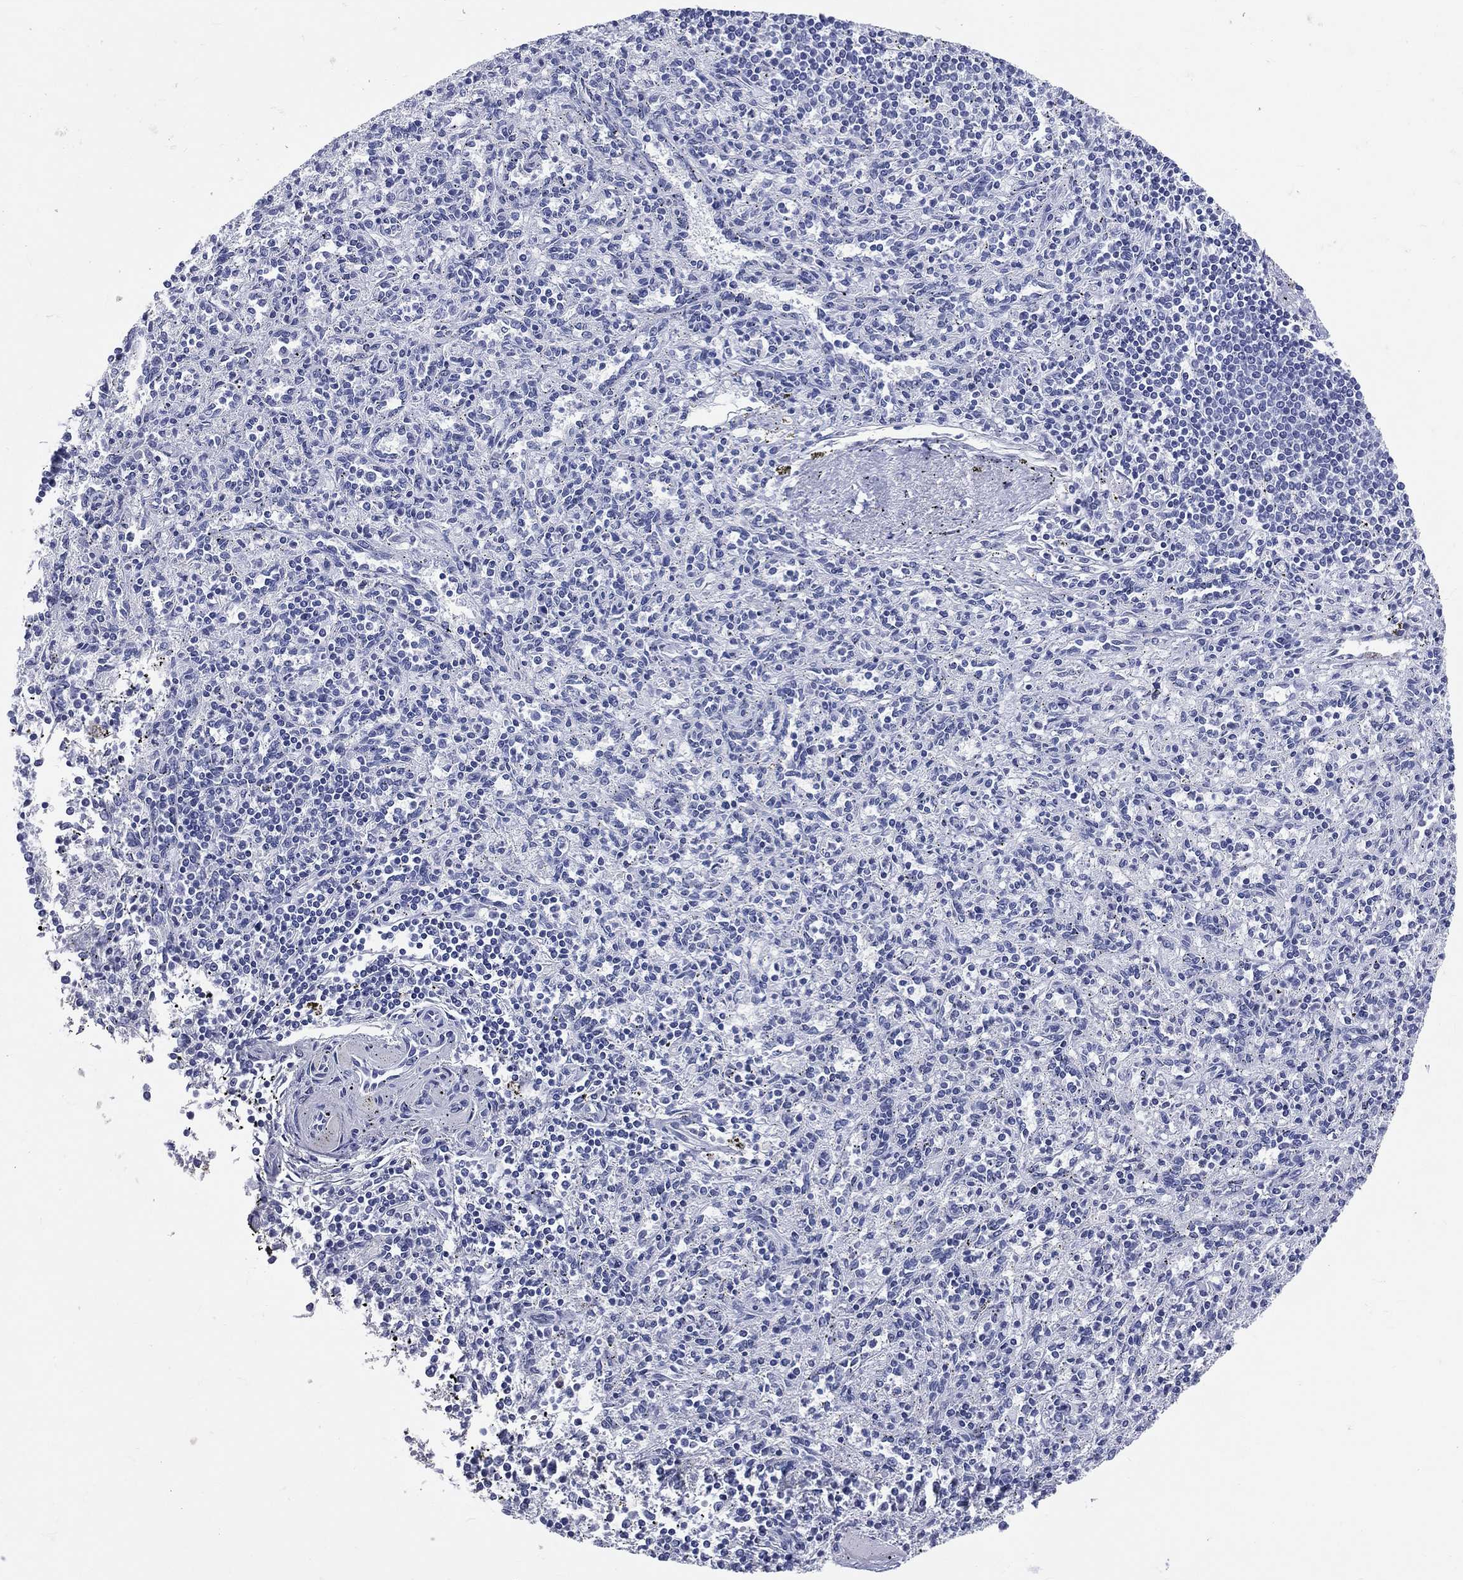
{"staining": {"intensity": "negative", "quantity": "none", "location": "none"}, "tissue": "spleen", "cell_type": "Cells in red pulp", "image_type": "normal", "snomed": [{"axis": "morphology", "description": "Normal tissue, NOS"}, {"axis": "topography", "description": "Spleen"}], "caption": "This is a histopathology image of immunohistochemistry (IHC) staining of benign spleen, which shows no expression in cells in red pulp. Nuclei are stained in blue.", "gene": "CYLC1", "patient": {"sex": "male", "age": 69}}